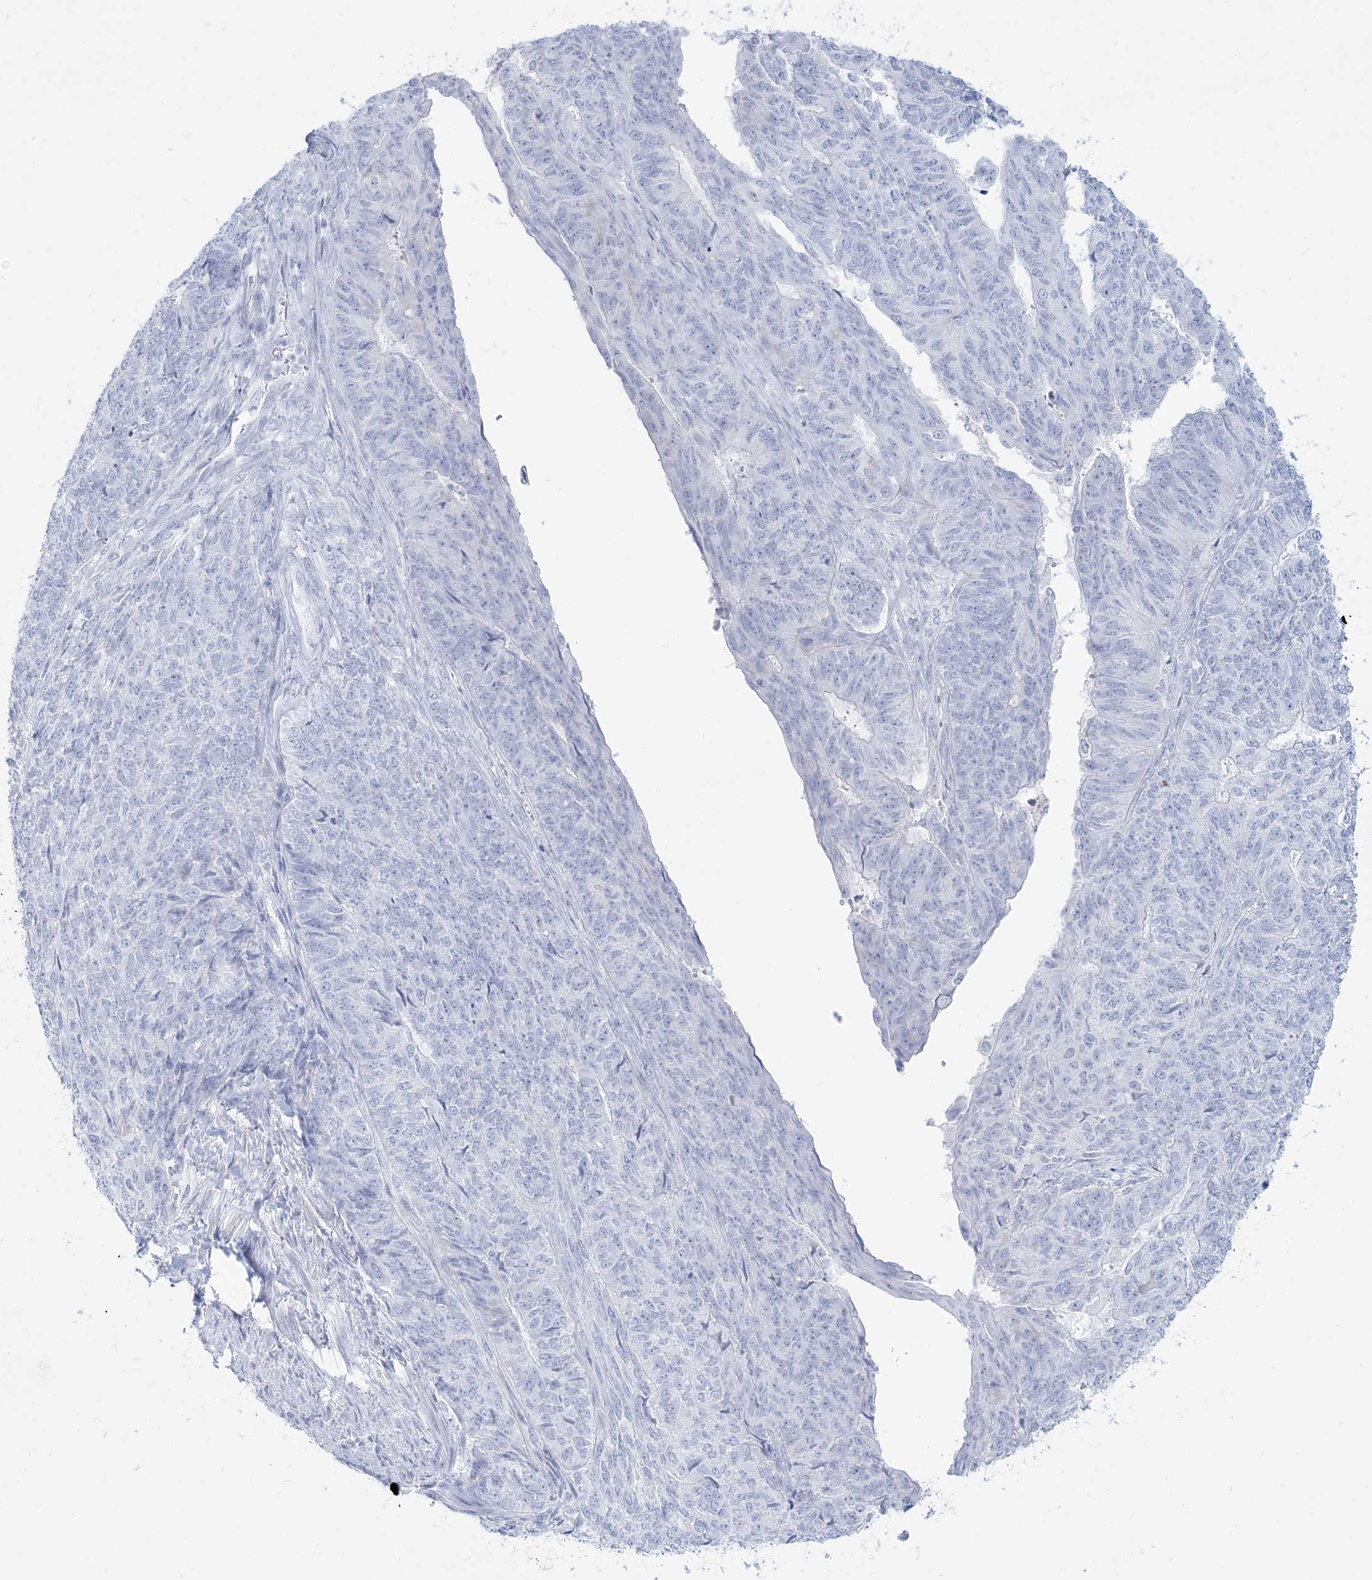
{"staining": {"intensity": "negative", "quantity": "none", "location": "none"}, "tissue": "endometrial cancer", "cell_type": "Tumor cells", "image_type": "cancer", "snomed": [{"axis": "morphology", "description": "Adenocarcinoma, NOS"}, {"axis": "topography", "description": "Endometrium"}], "caption": "Human endometrial cancer (adenocarcinoma) stained for a protein using immunohistochemistry demonstrates no positivity in tumor cells.", "gene": "ADGB", "patient": {"sex": "female", "age": 32}}